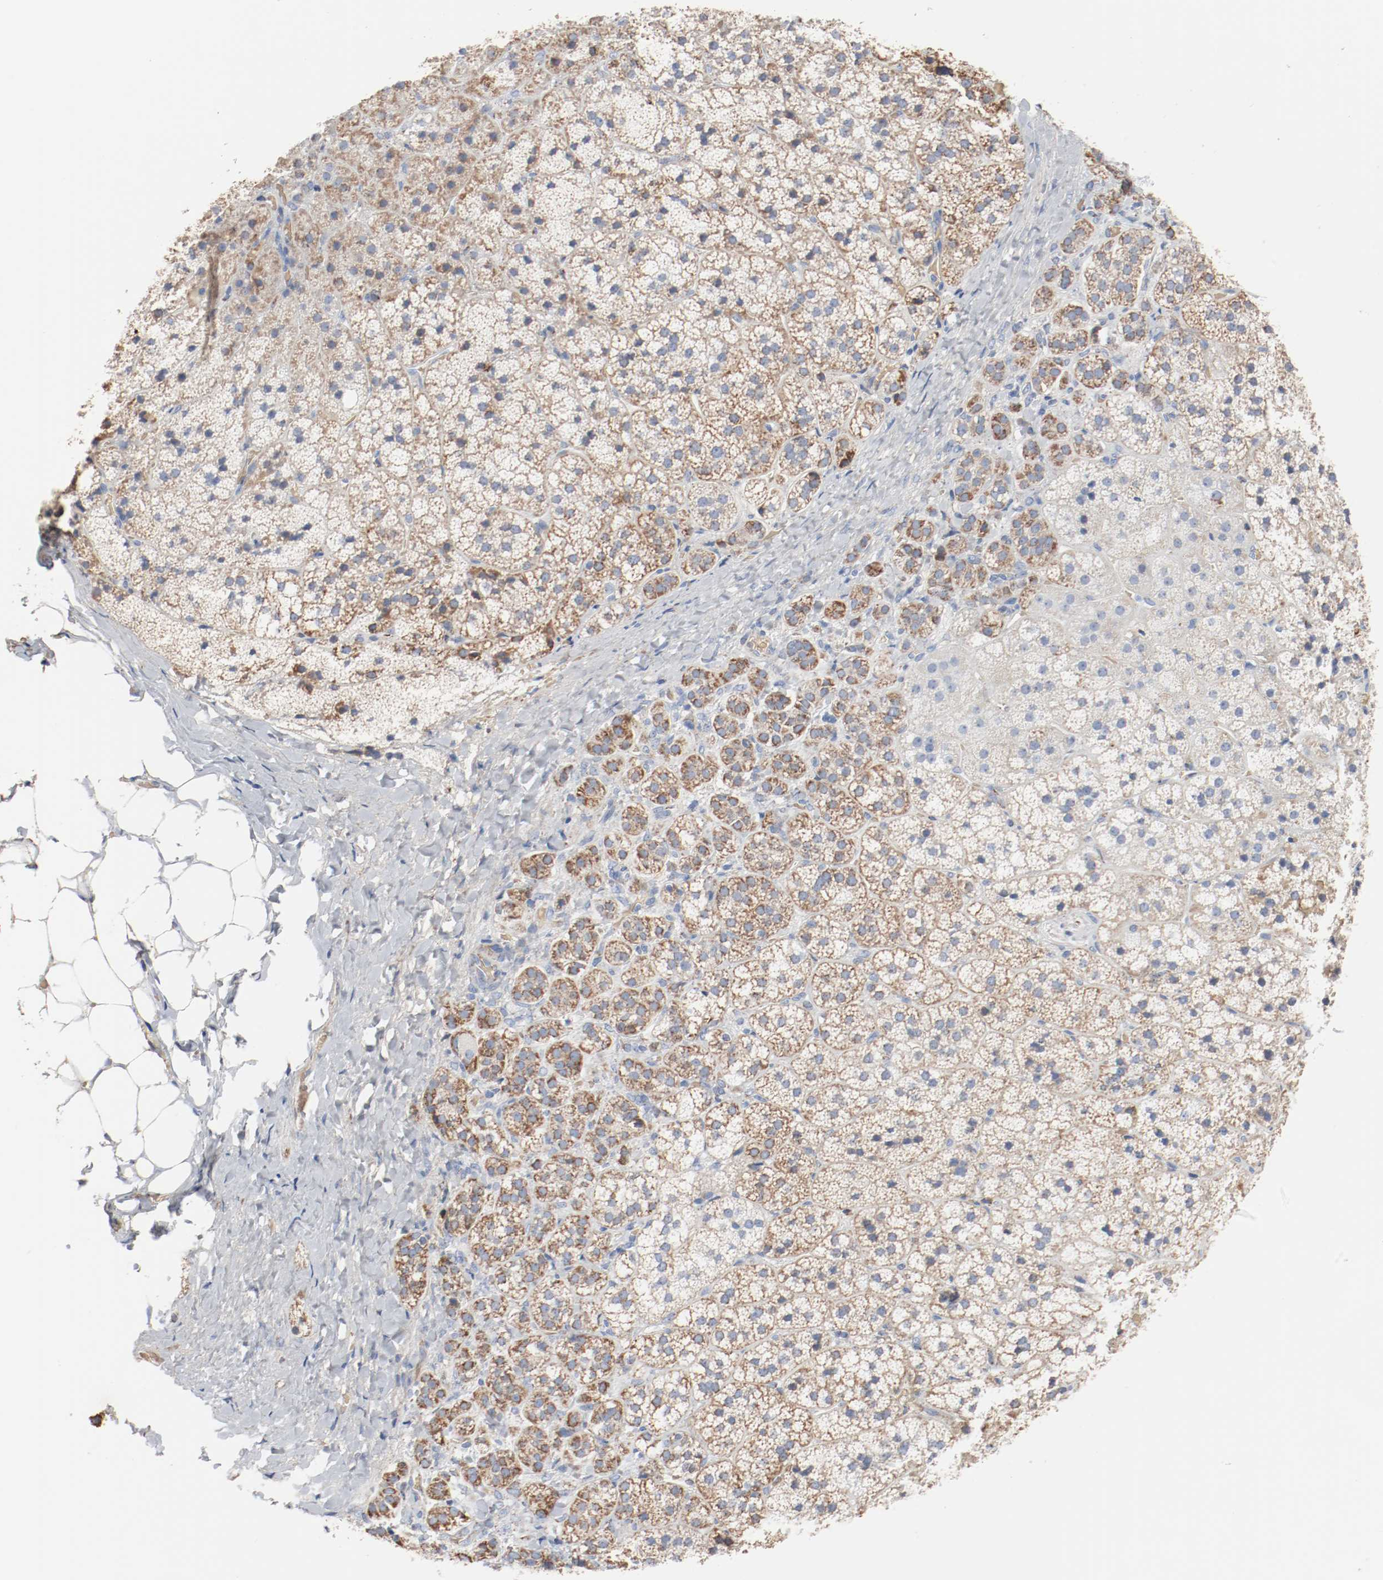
{"staining": {"intensity": "weak", "quantity": ">75%", "location": "cytoplasmic/membranous"}, "tissue": "adrenal gland", "cell_type": "Glandular cells", "image_type": "normal", "snomed": [{"axis": "morphology", "description": "Normal tissue, NOS"}, {"axis": "topography", "description": "Adrenal gland"}], "caption": "DAB (3,3'-diaminobenzidine) immunohistochemical staining of normal human adrenal gland displays weak cytoplasmic/membranous protein staining in approximately >75% of glandular cells.", "gene": "NDUFB8", "patient": {"sex": "female", "age": 44}}